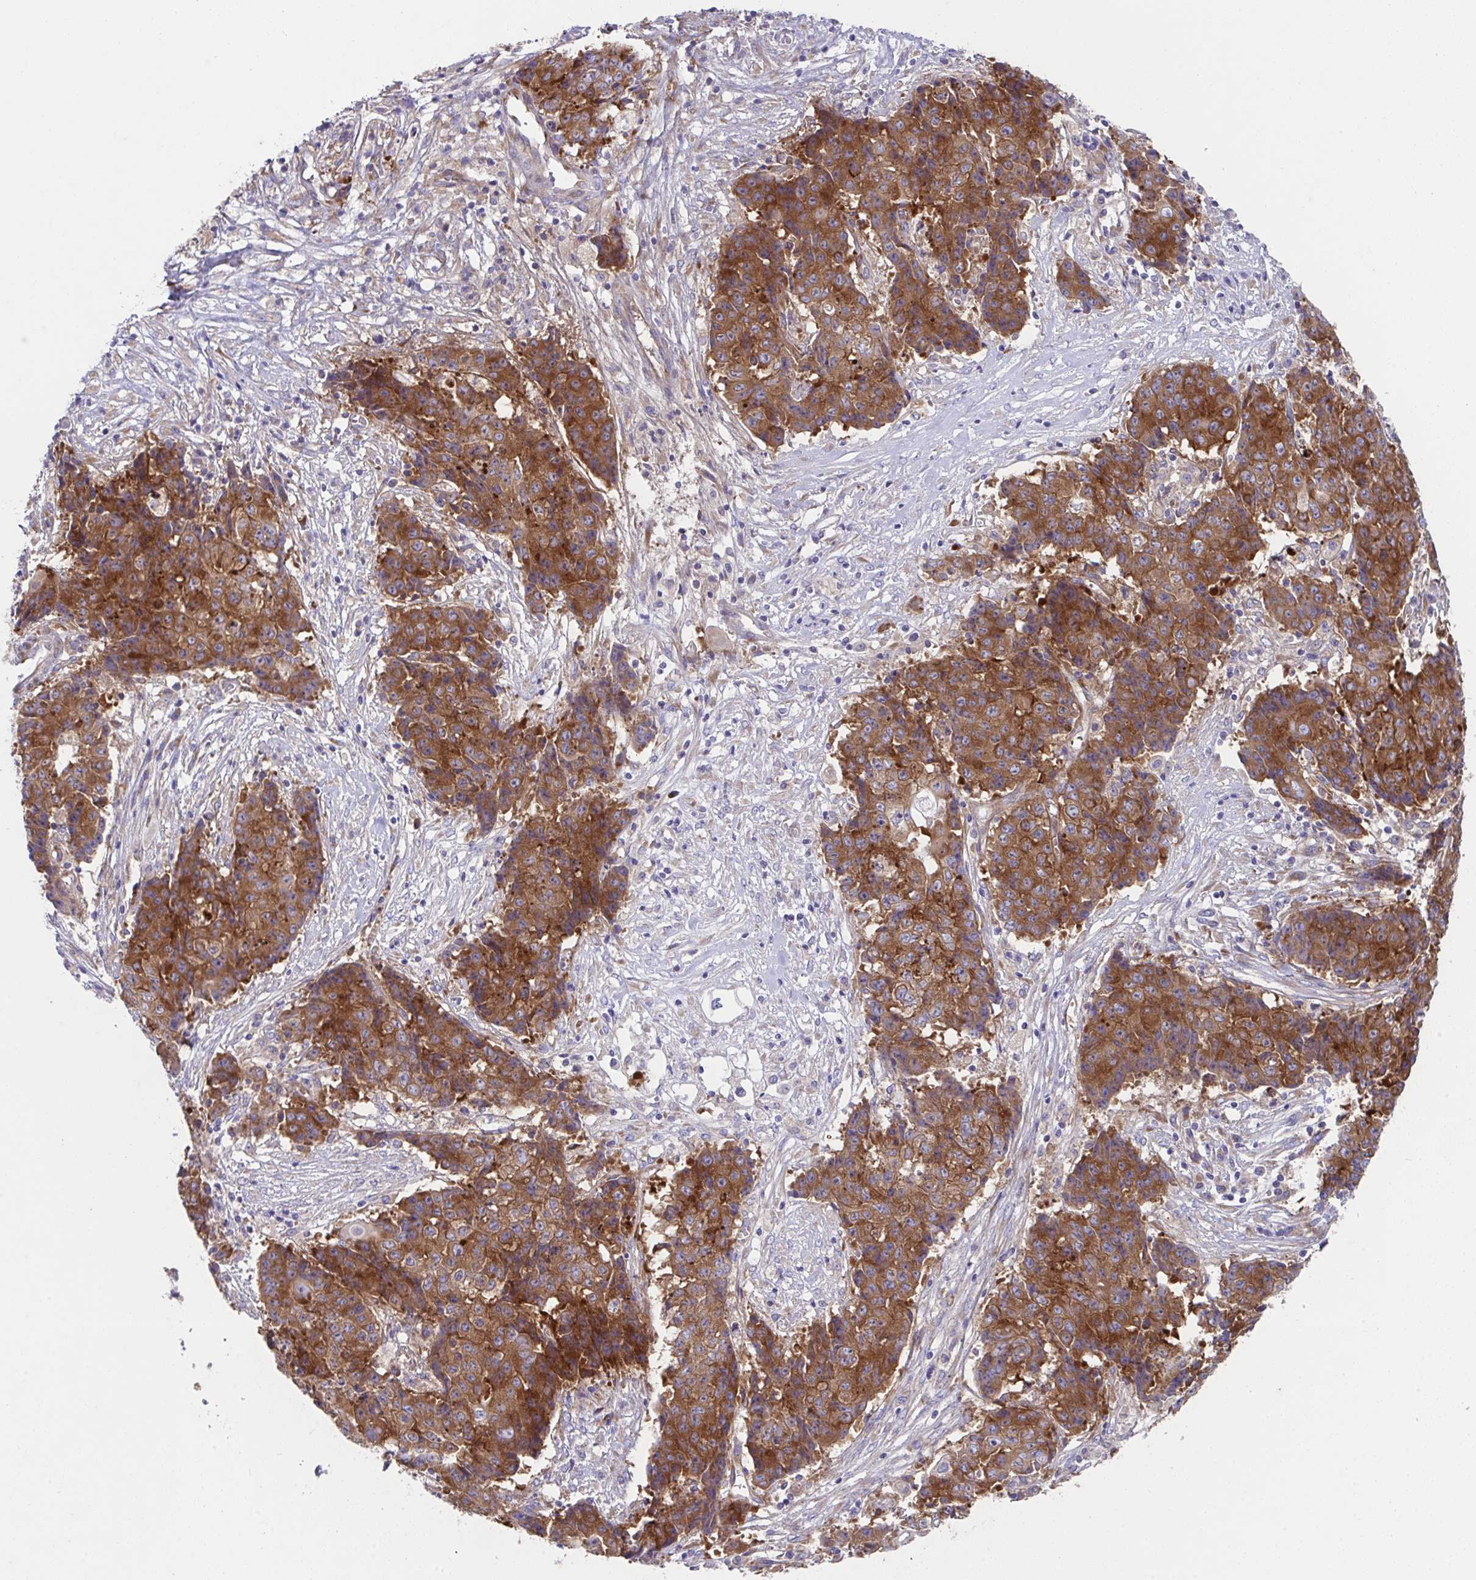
{"staining": {"intensity": "strong", "quantity": ">75%", "location": "cytoplasmic/membranous"}, "tissue": "ovarian cancer", "cell_type": "Tumor cells", "image_type": "cancer", "snomed": [{"axis": "morphology", "description": "Carcinoma, endometroid"}, {"axis": "topography", "description": "Ovary"}], "caption": "Tumor cells show high levels of strong cytoplasmic/membranous staining in approximately >75% of cells in human ovarian cancer (endometroid carcinoma).", "gene": "FAU", "patient": {"sex": "female", "age": 42}}